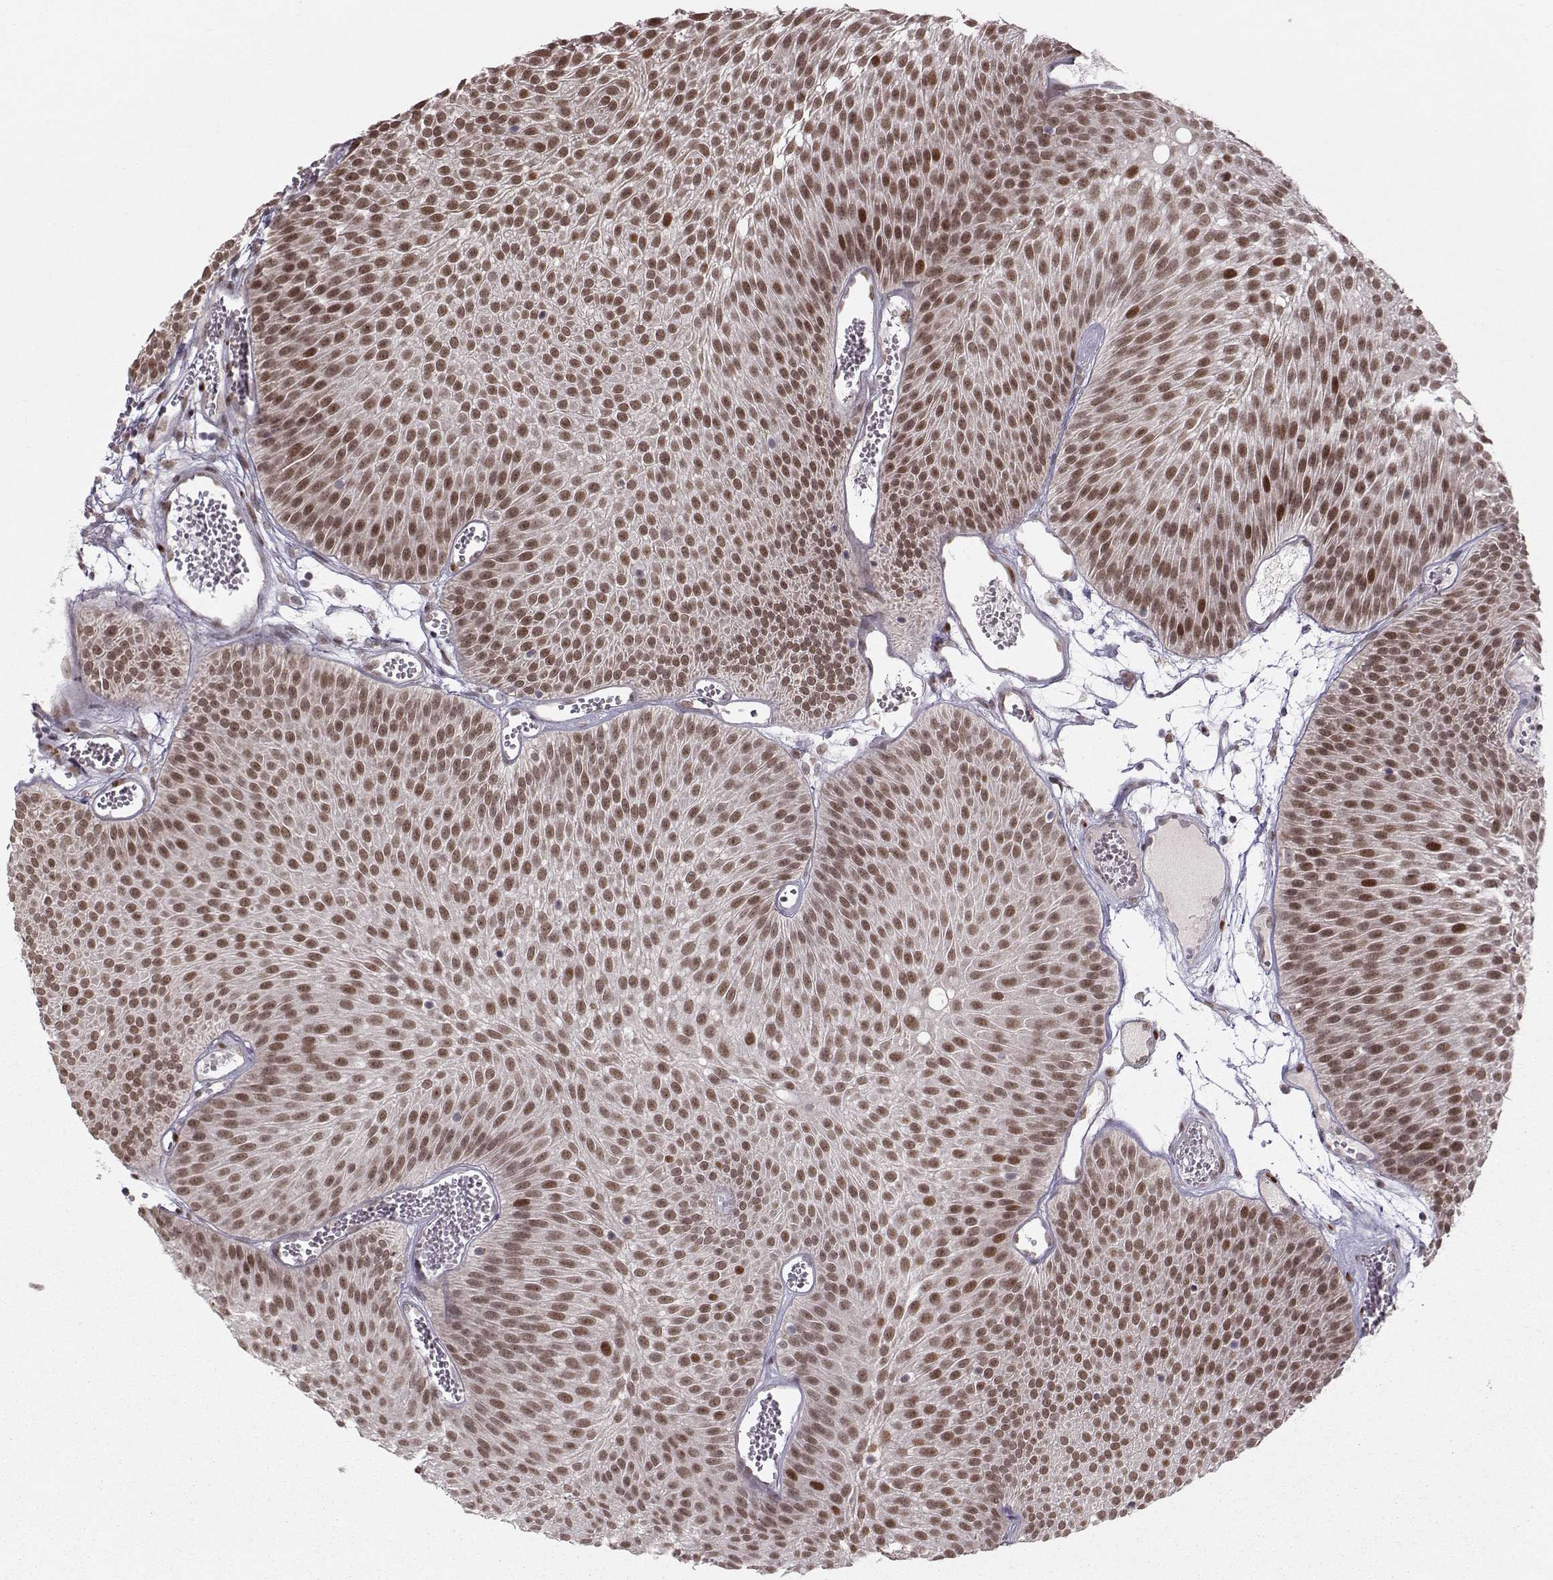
{"staining": {"intensity": "strong", "quantity": "25%-75%", "location": "nuclear"}, "tissue": "urothelial cancer", "cell_type": "Tumor cells", "image_type": "cancer", "snomed": [{"axis": "morphology", "description": "Urothelial carcinoma, Low grade"}, {"axis": "topography", "description": "Urinary bladder"}], "caption": "The image exhibits staining of urothelial cancer, revealing strong nuclear protein expression (brown color) within tumor cells. The protein of interest is stained brown, and the nuclei are stained in blue (DAB (3,3'-diaminobenzidine) IHC with brightfield microscopy, high magnification).", "gene": "SNAPC2", "patient": {"sex": "male", "age": 52}}